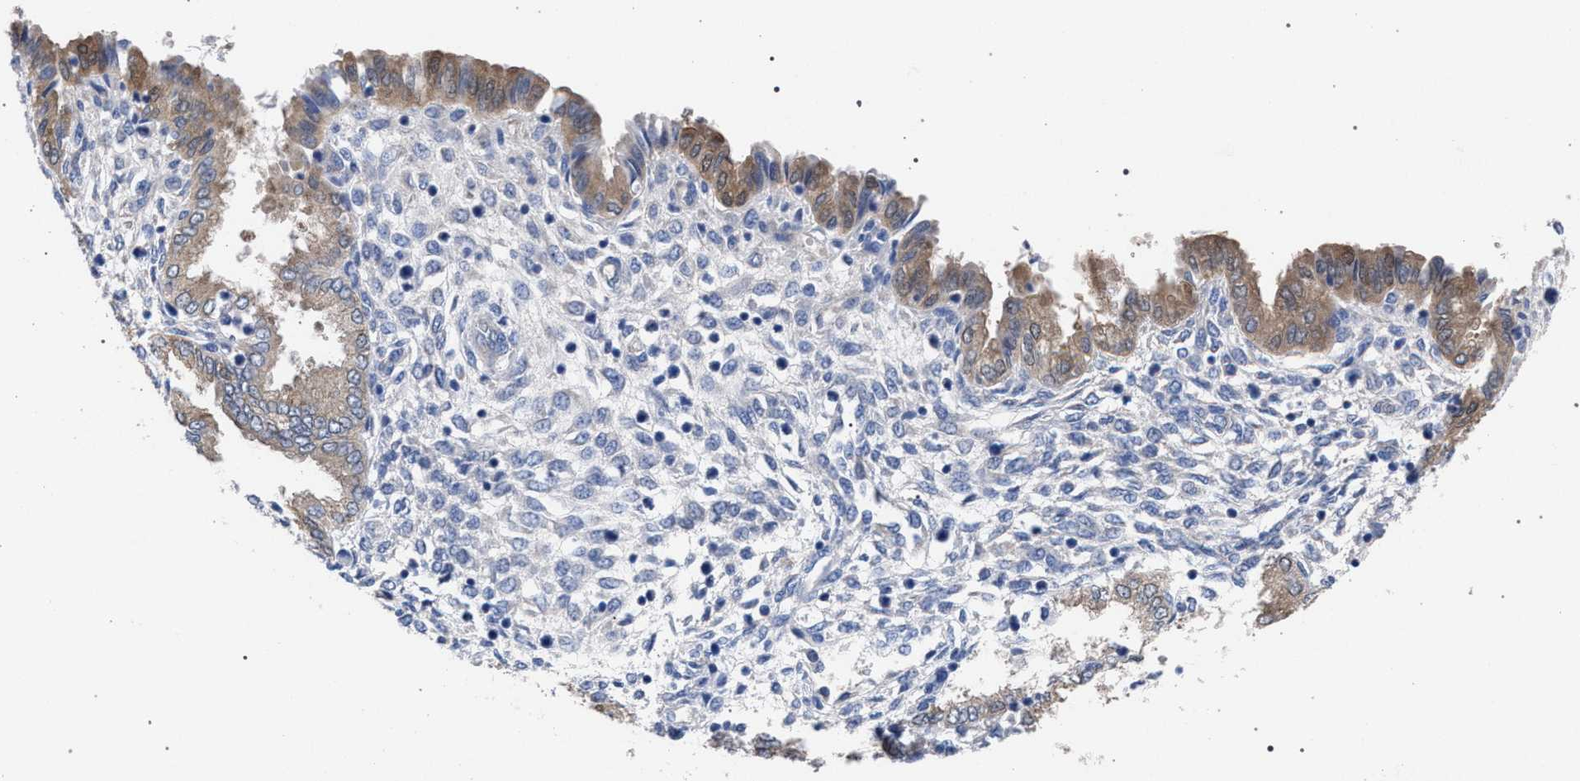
{"staining": {"intensity": "negative", "quantity": "none", "location": "none"}, "tissue": "endometrium", "cell_type": "Cells in endometrial stroma", "image_type": "normal", "snomed": [{"axis": "morphology", "description": "Normal tissue, NOS"}, {"axis": "topography", "description": "Endometrium"}], "caption": "Endometrium was stained to show a protein in brown. There is no significant staining in cells in endometrial stroma. The staining was performed using DAB (3,3'-diaminobenzidine) to visualize the protein expression in brown, while the nuclei were stained in blue with hematoxylin (Magnification: 20x).", "gene": "GMPR", "patient": {"sex": "female", "age": 33}}